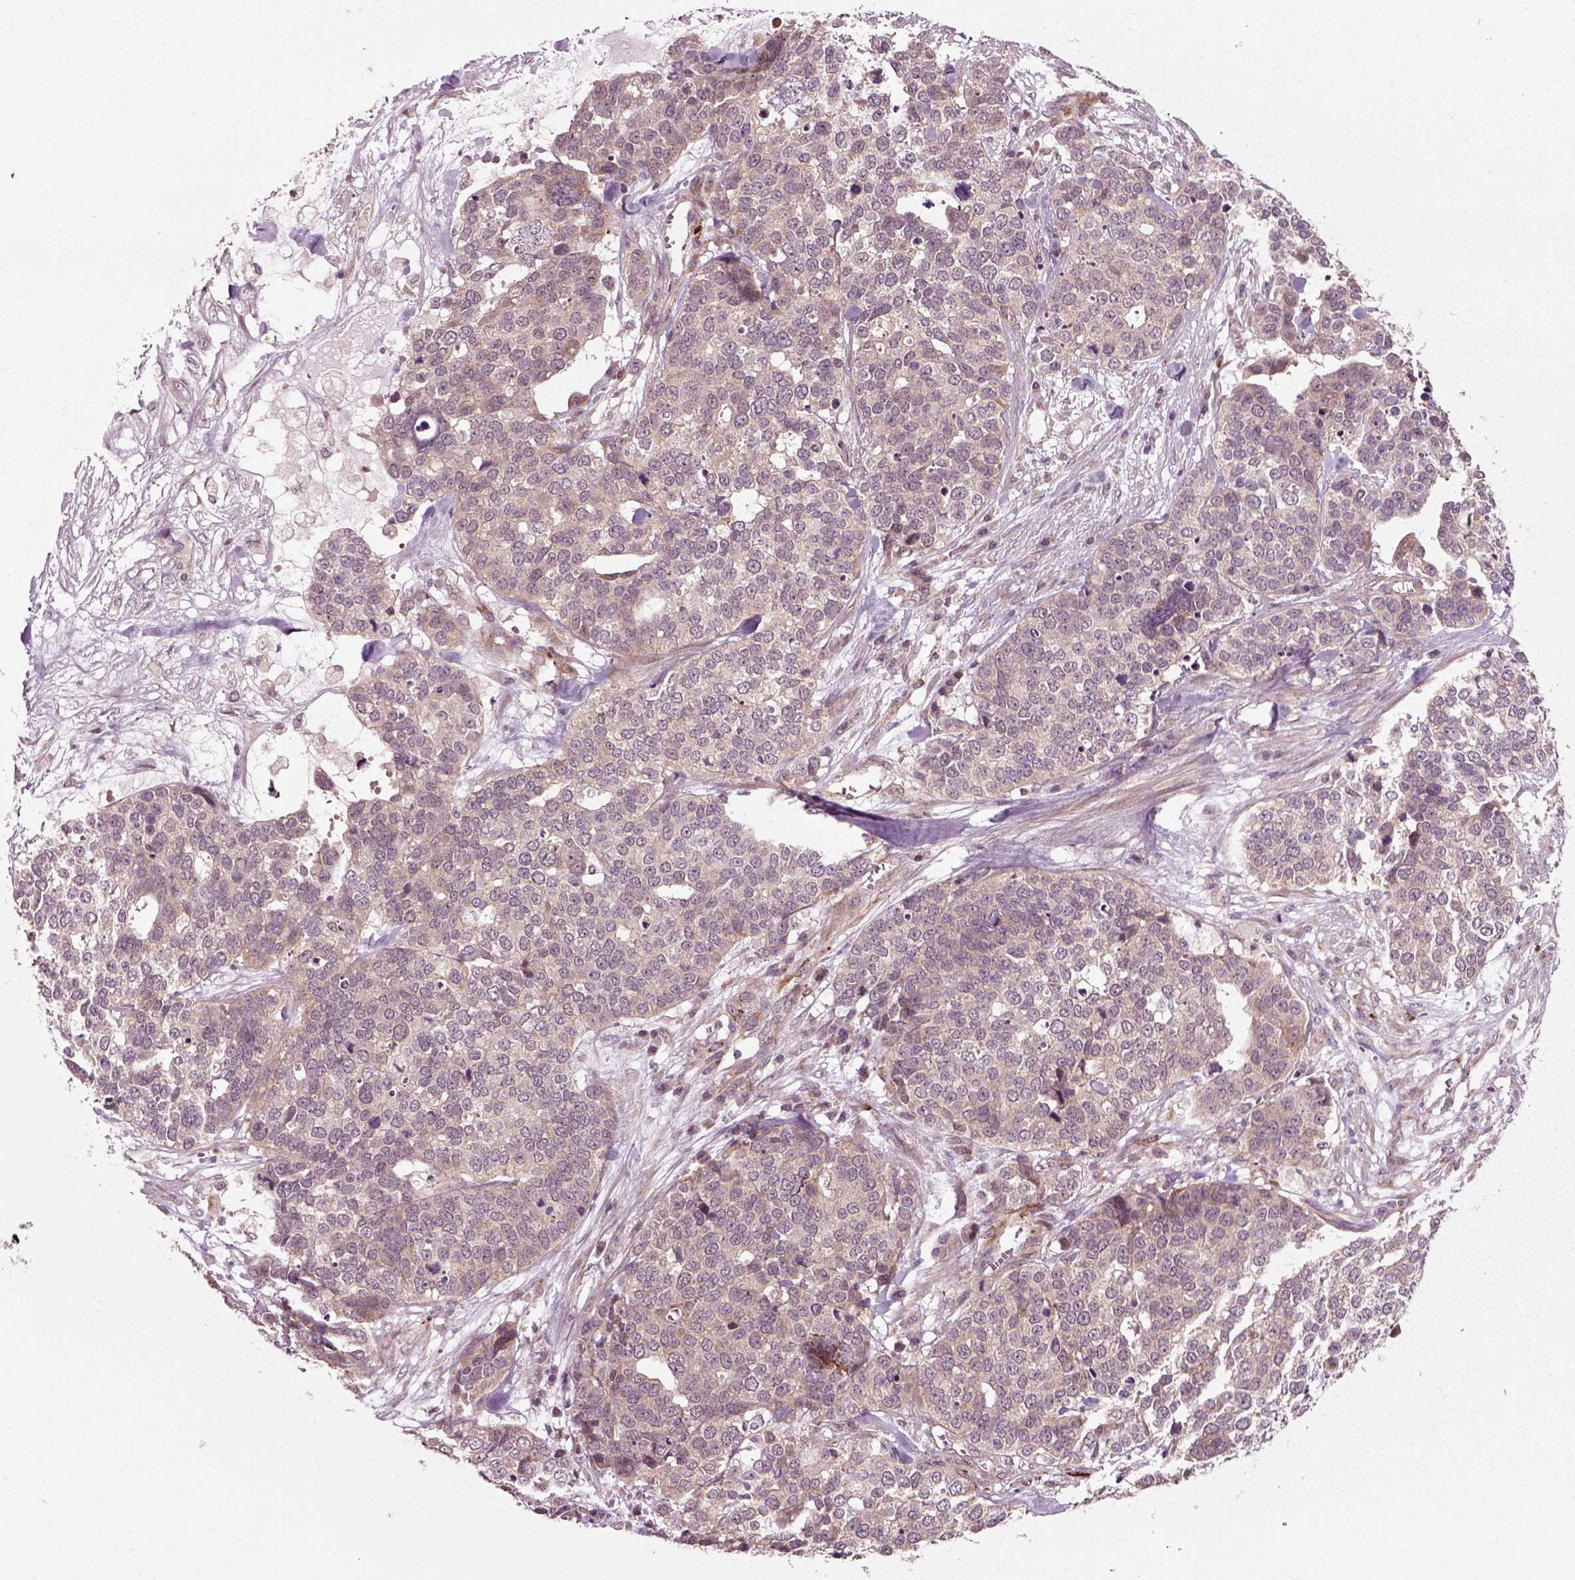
{"staining": {"intensity": "weak", "quantity": "<25%", "location": "cytoplasmic/membranous"}, "tissue": "ovarian cancer", "cell_type": "Tumor cells", "image_type": "cancer", "snomed": [{"axis": "morphology", "description": "Carcinoma, endometroid"}, {"axis": "topography", "description": "Ovary"}], "caption": "Tumor cells are negative for protein expression in human ovarian endometroid carcinoma.", "gene": "PLCD3", "patient": {"sex": "female", "age": 65}}